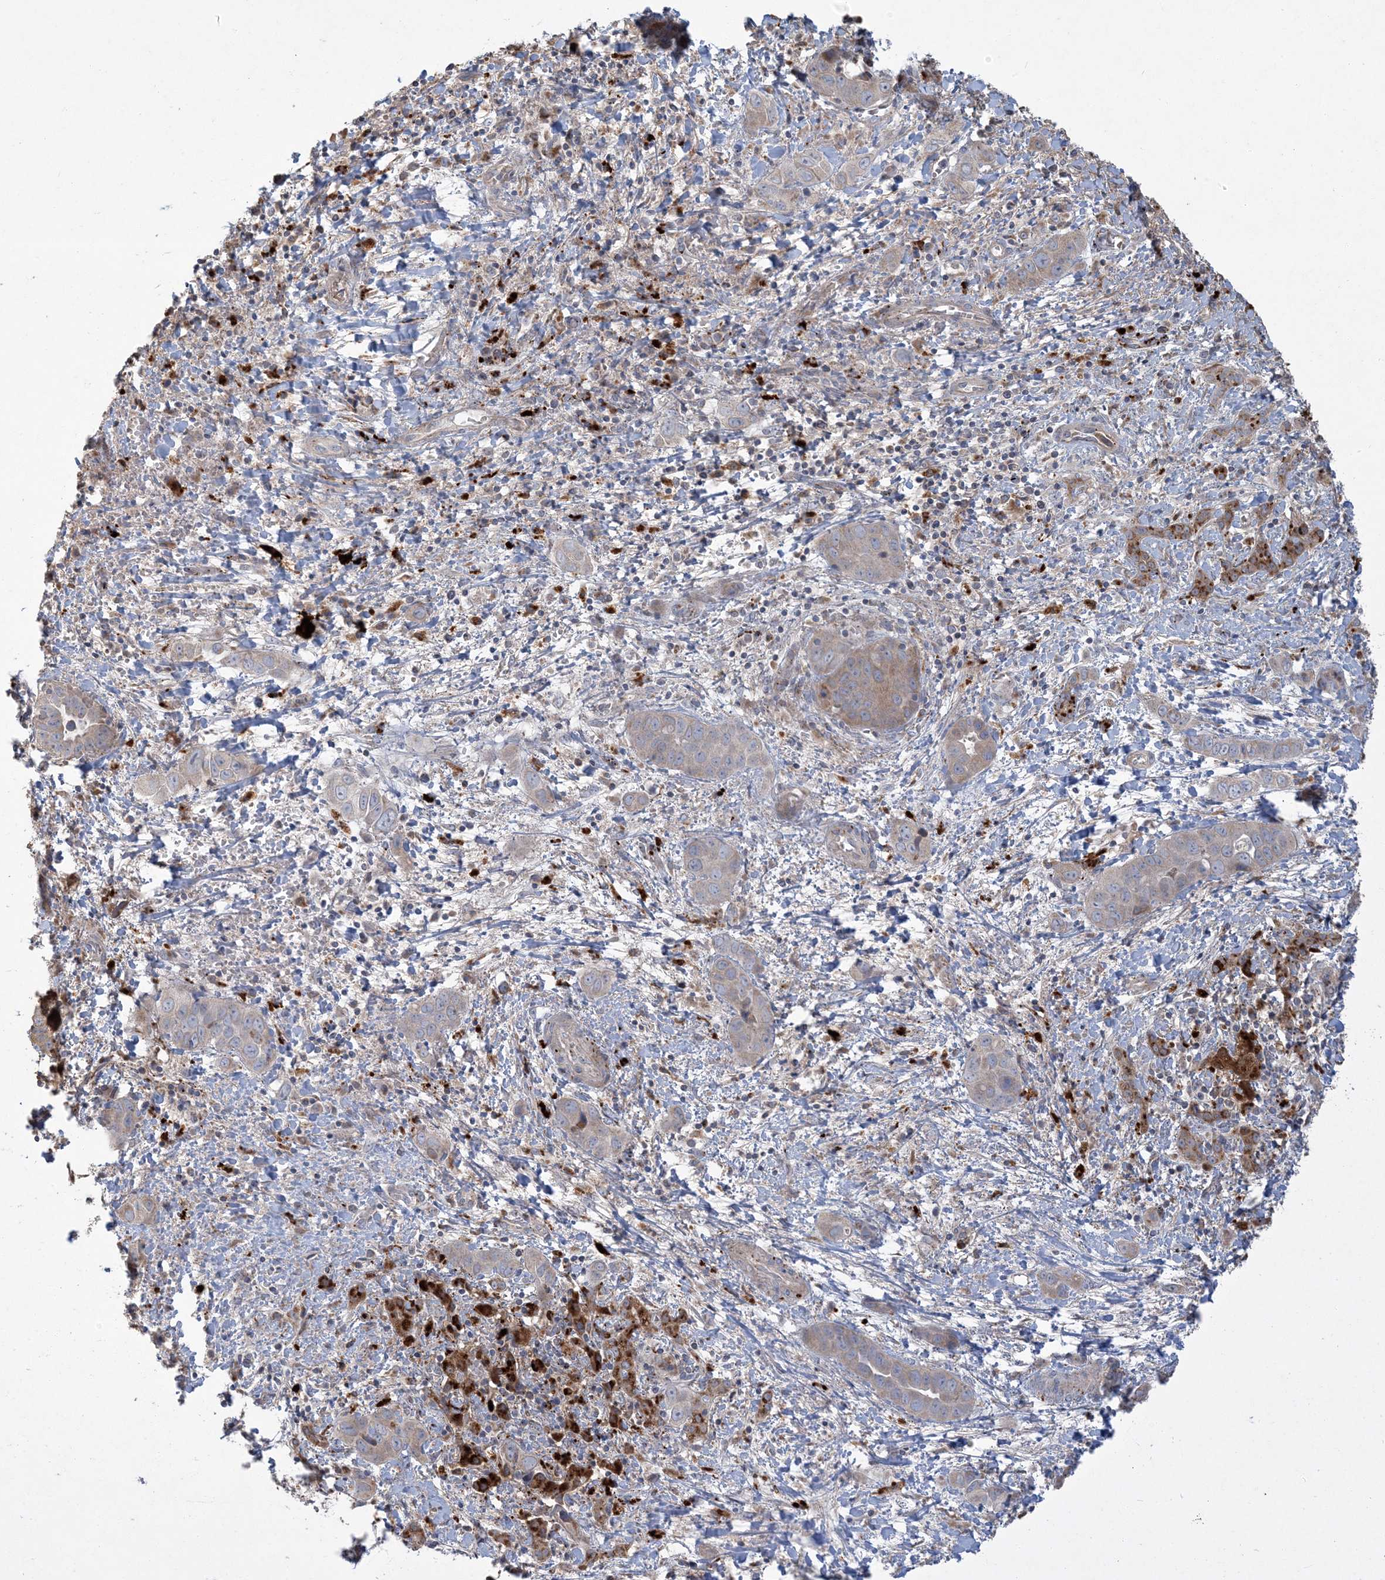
{"staining": {"intensity": "weak", "quantity": ">75%", "location": "cytoplasmic/membranous"}, "tissue": "liver cancer", "cell_type": "Tumor cells", "image_type": "cancer", "snomed": [{"axis": "morphology", "description": "Cholangiocarcinoma"}, {"axis": "topography", "description": "Liver"}], "caption": "There is low levels of weak cytoplasmic/membranous positivity in tumor cells of liver cancer (cholangiocarcinoma), as demonstrated by immunohistochemical staining (brown color).", "gene": "LTN1", "patient": {"sex": "female", "age": 52}}